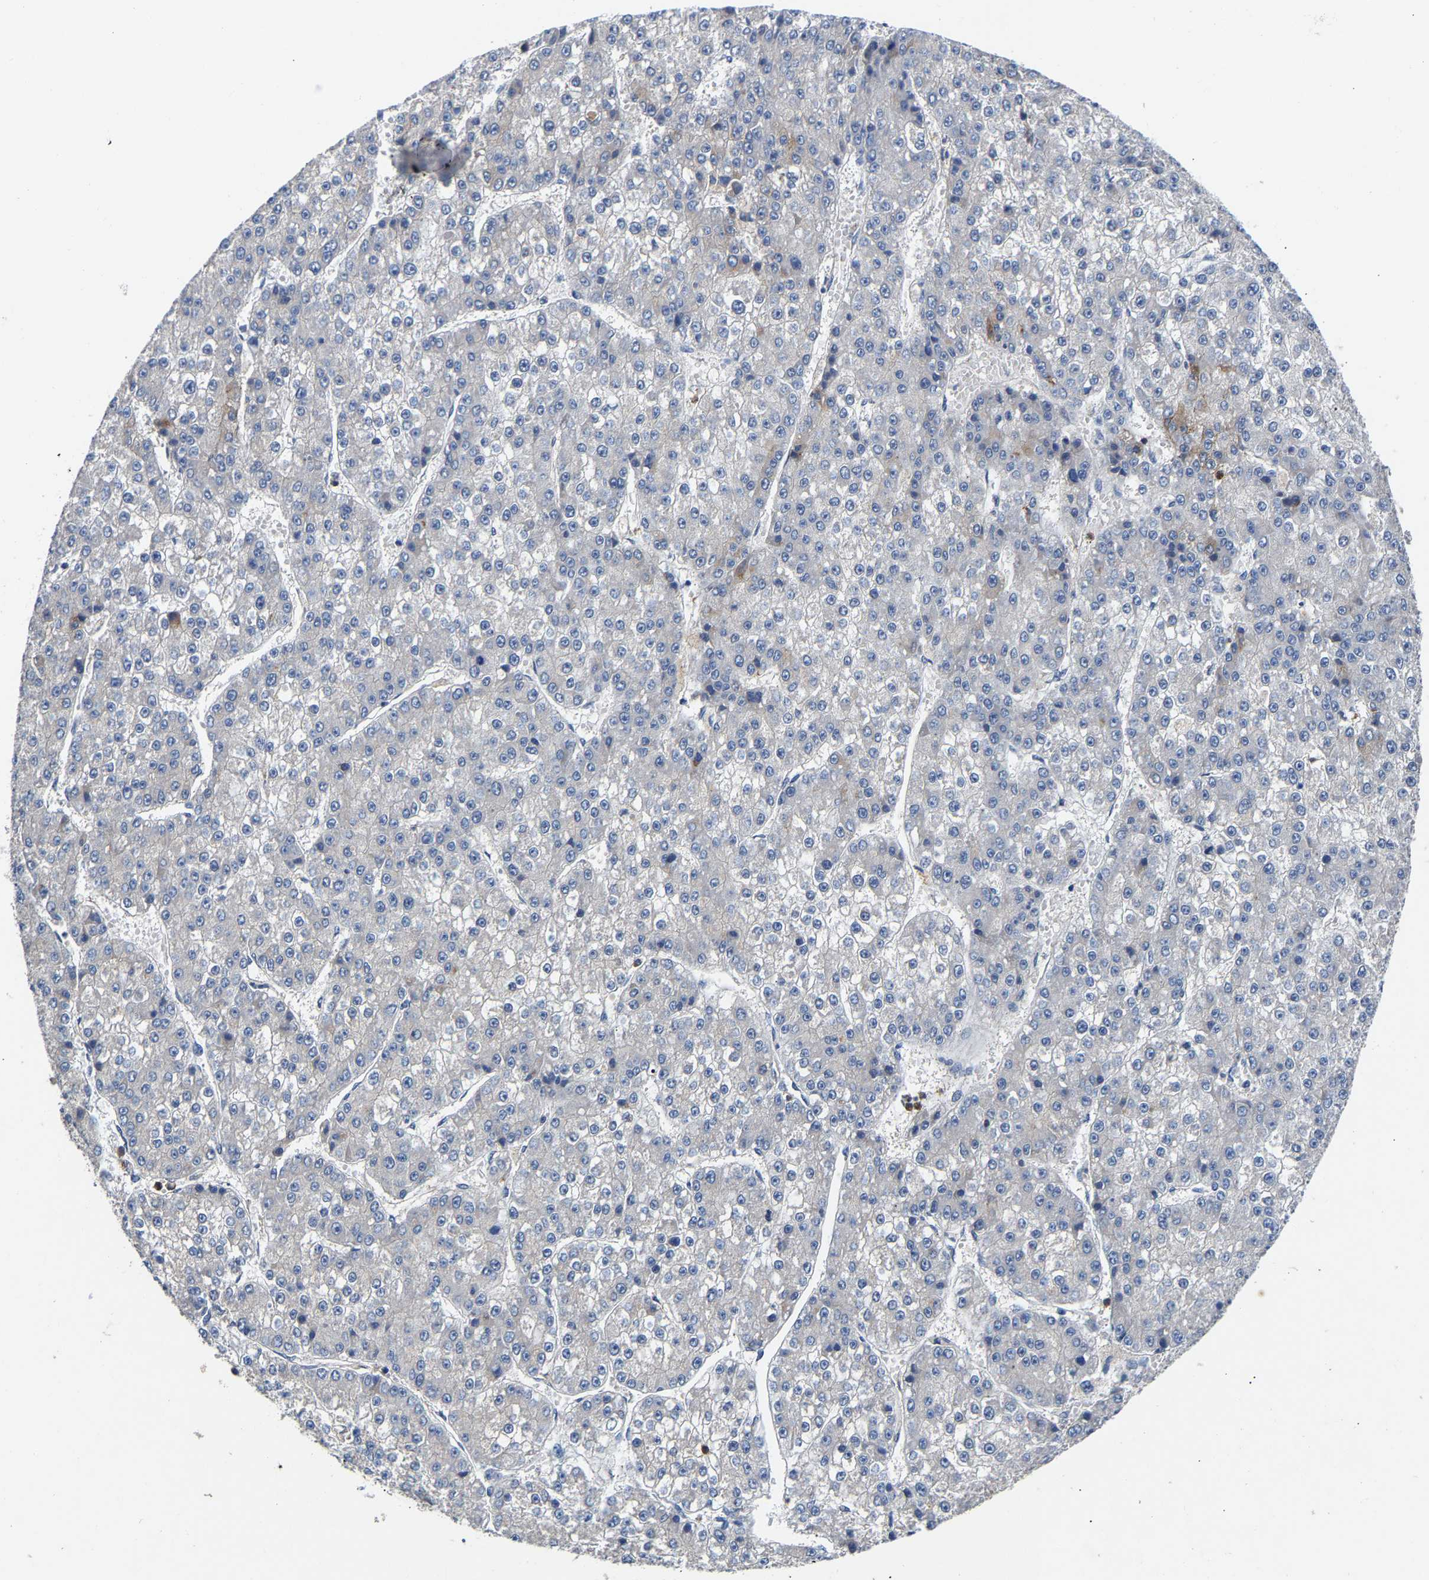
{"staining": {"intensity": "negative", "quantity": "none", "location": "none"}, "tissue": "liver cancer", "cell_type": "Tumor cells", "image_type": "cancer", "snomed": [{"axis": "morphology", "description": "Carcinoma, Hepatocellular, NOS"}, {"axis": "topography", "description": "Liver"}], "caption": "Immunohistochemistry micrograph of neoplastic tissue: hepatocellular carcinoma (liver) stained with DAB shows no significant protein staining in tumor cells.", "gene": "CCDC171", "patient": {"sex": "female", "age": 73}}